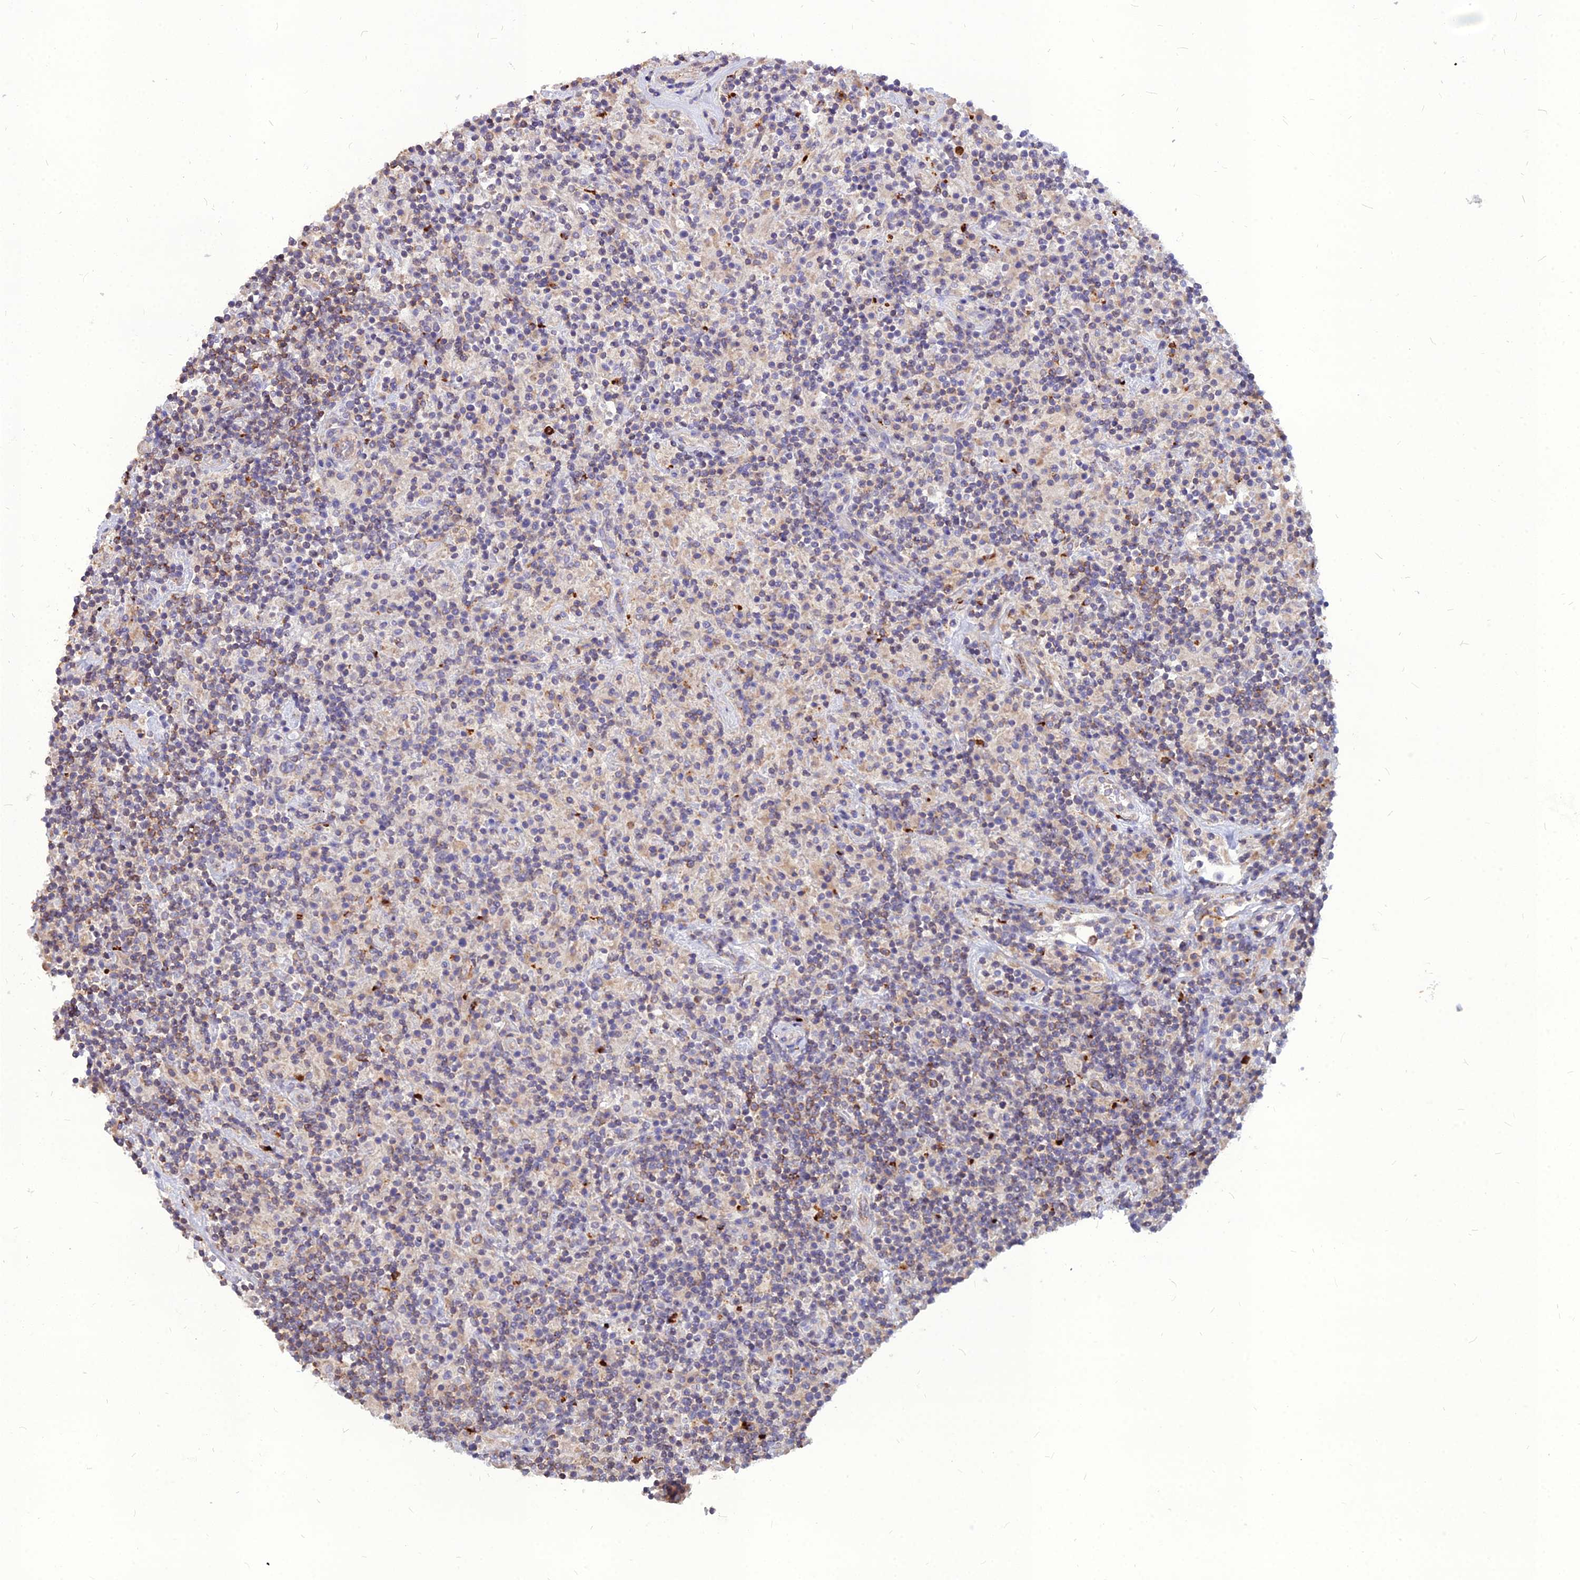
{"staining": {"intensity": "negative", "quantity": "none", "location": "none"}, "tissue": "lymphoma", "cell_type": "Tumor cells", "image_type": "cancer", "snomed": [{"axis": "morphology", "description": "Hodgkin's disease, NOS"}, {"axis": "topography", "description": "Lymph node"}], "caption": "An image of human lymphoma is negative for staining in tumor cells.", "gene": "PCED1B", "patient": {"sex": "male", "age": 70}}